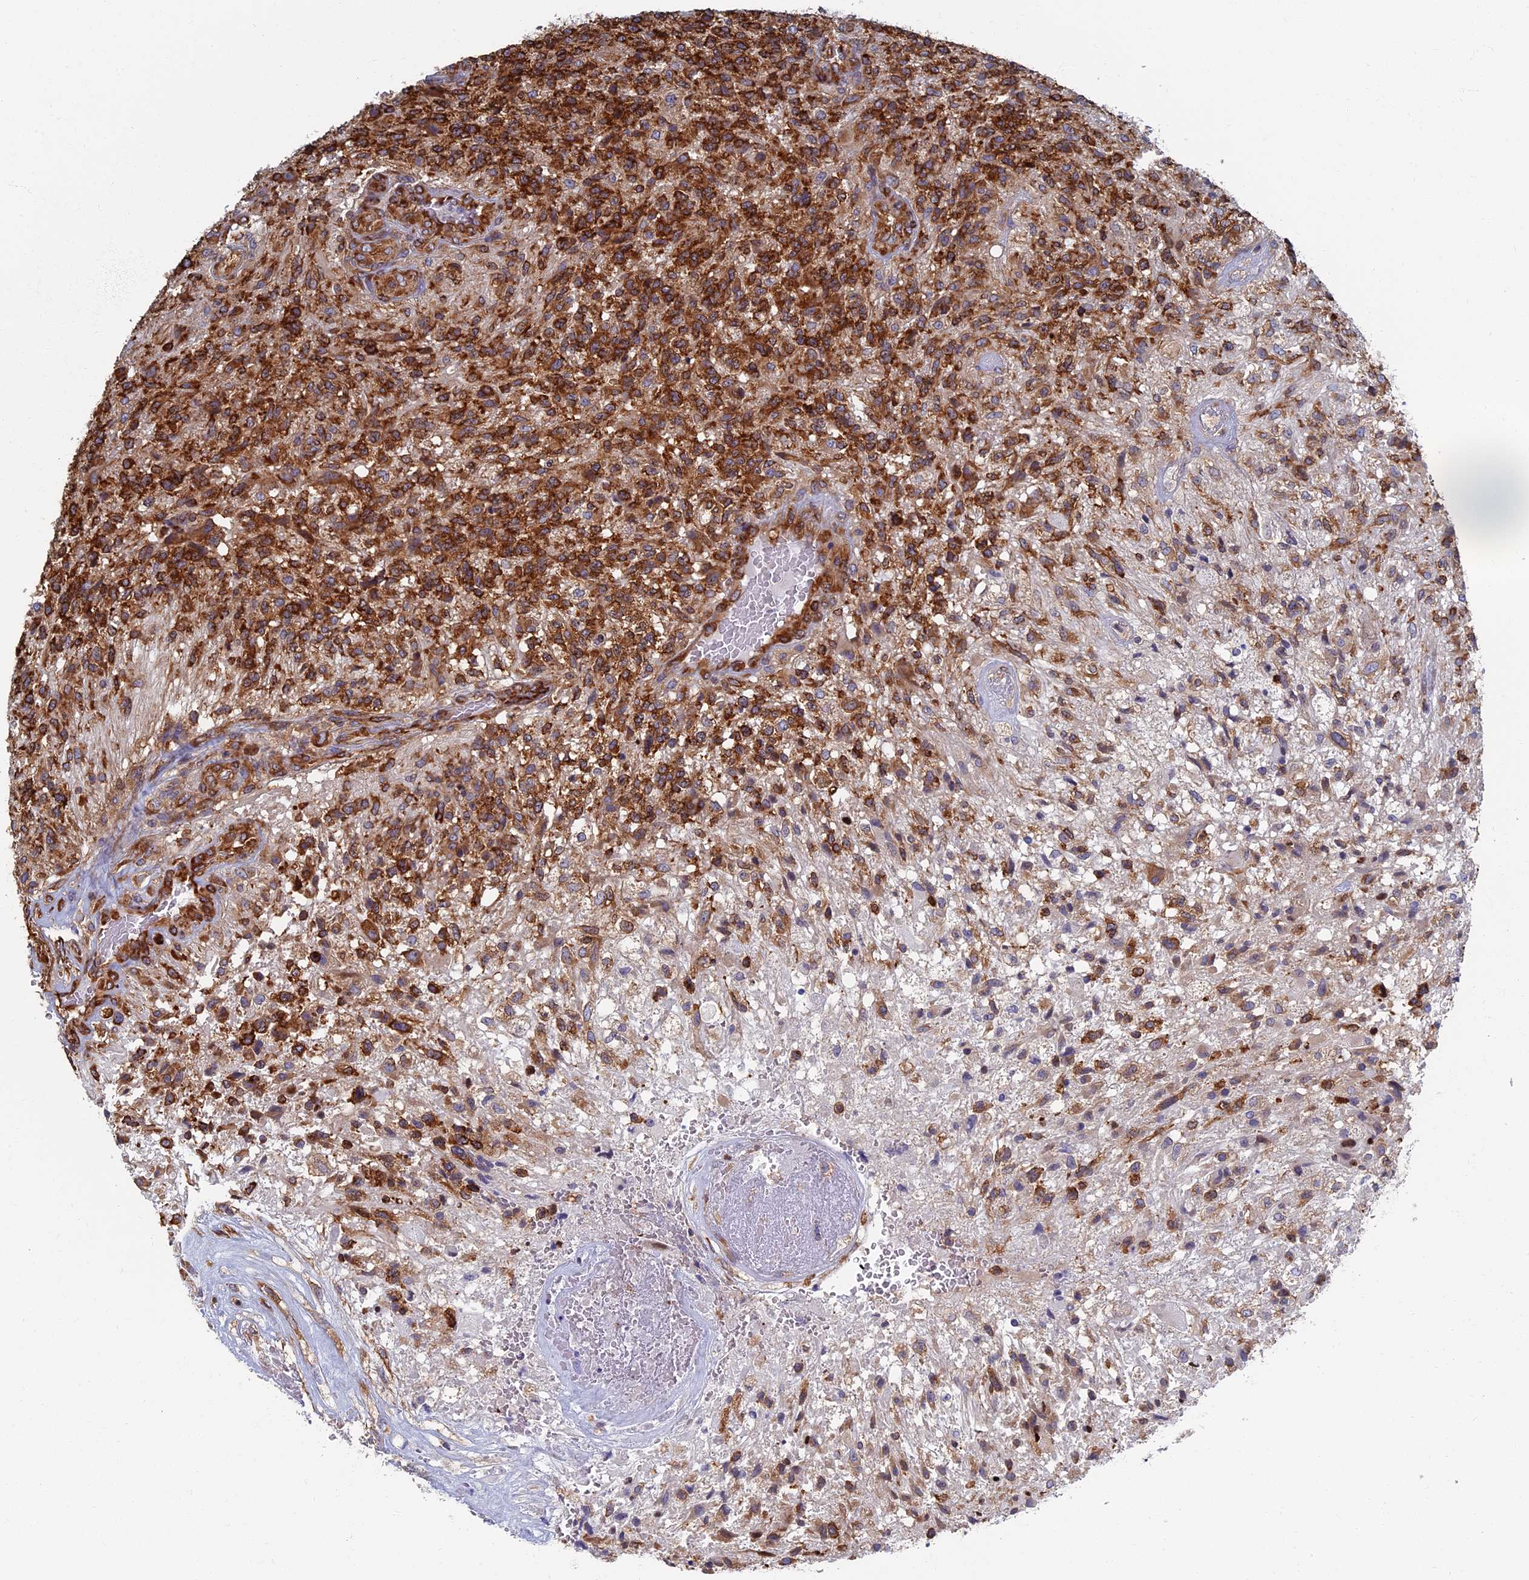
{"staining": {"intensity": "strong", "quantity": ">75%", "location": "cytoplasmic/membranous"}, "tissue": "glioma", "cell_type": "Tumor cells", "image_type": "cancer", "snomed": [{"axis": "morphology", "description": "Glioma, malignant, High grade"}, {"axis": "topography", "description": "Brain"}], "caption": "Immunohistochemical staining of malignant high-grade glioma shows strong cytoplasmic/membranous protein positivity in approximately >75% of tumor cells.", "gene": "YBX1", "patient": {"sex": "male", "age": 56}}